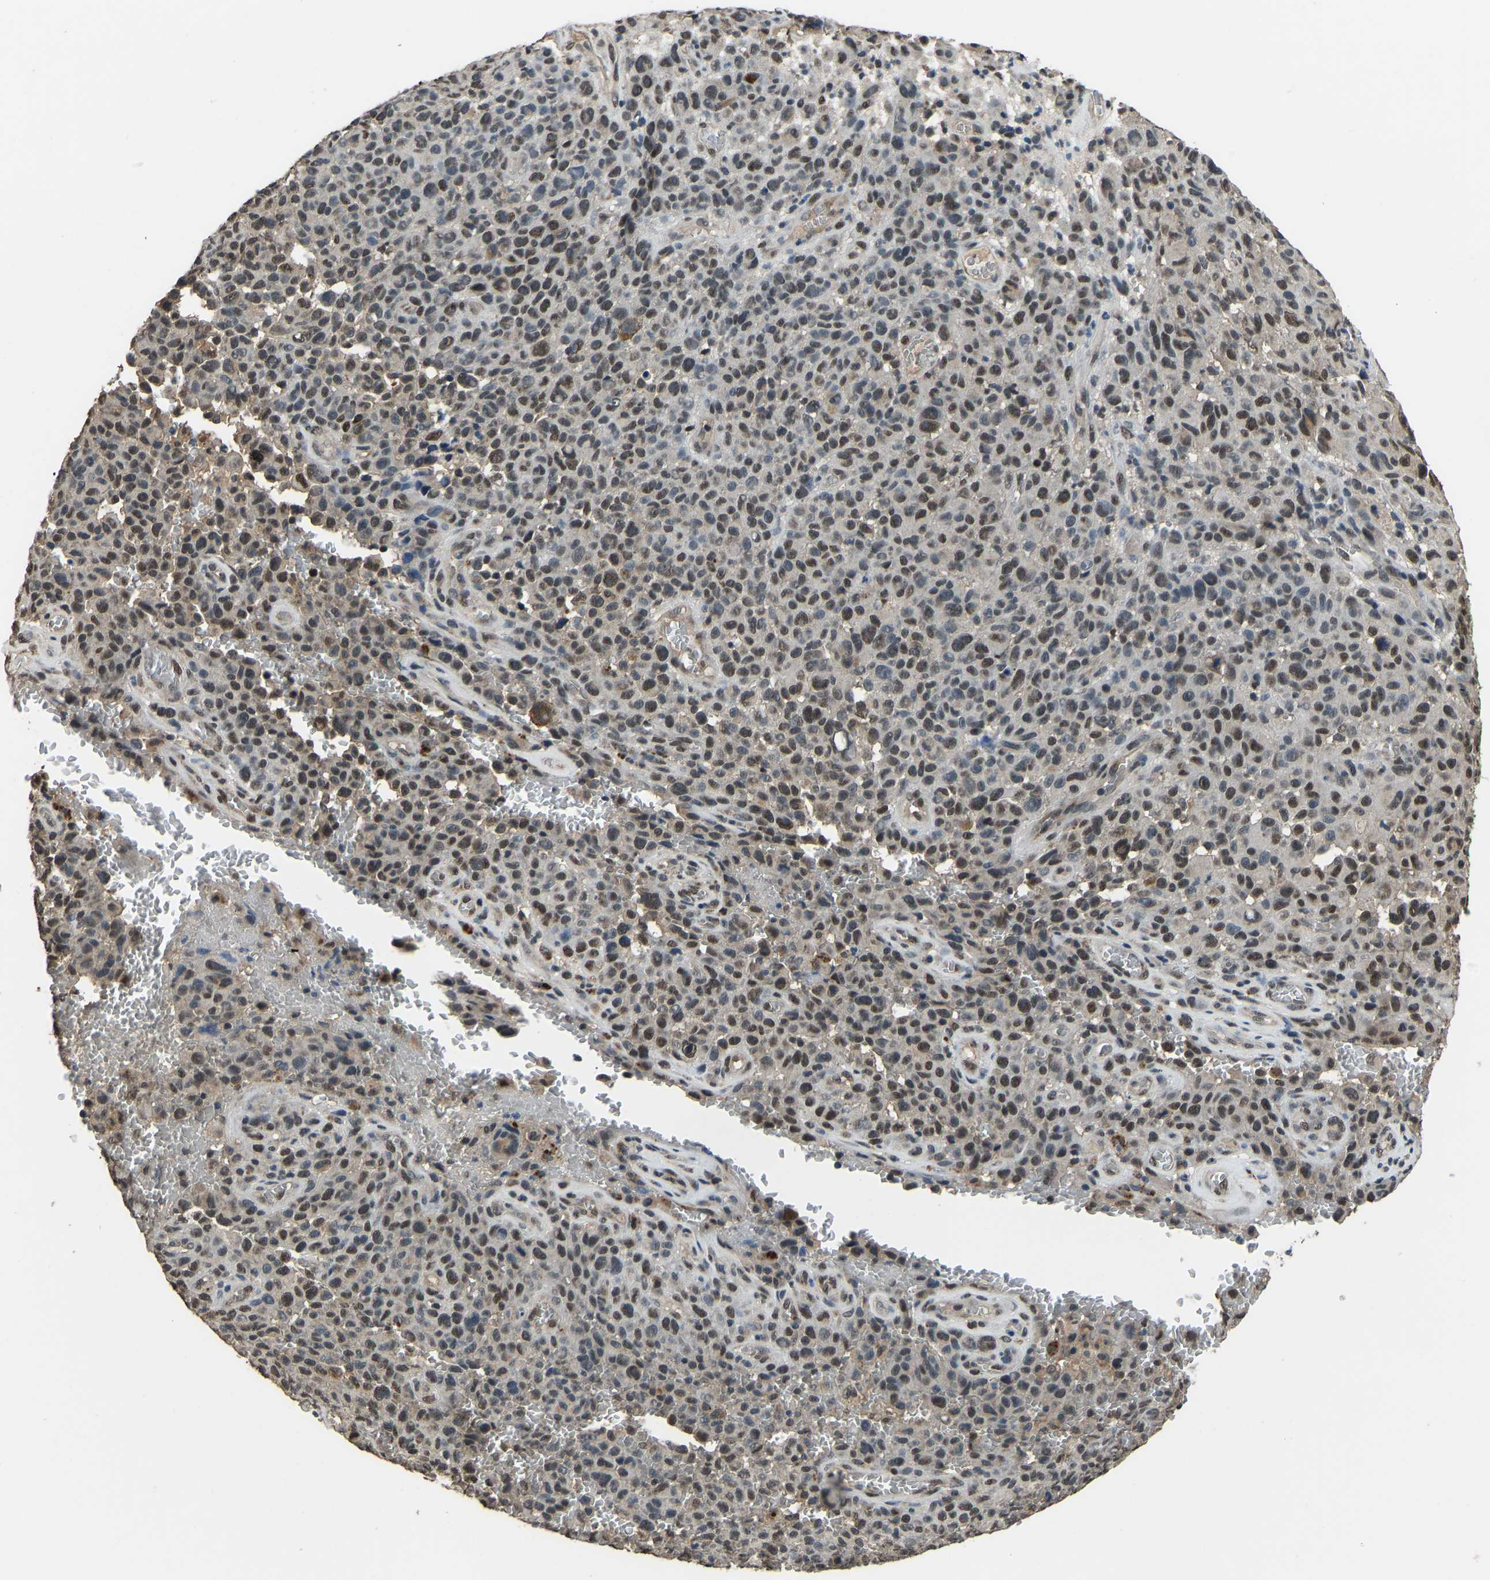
{"staining": {"intensity": "moderate", "quantity": ">75%", "location": "nuclear"}, "tissue": "melanoma", "cell_type": "Tumor cells", "image_type": "cancer", "snomed": [{"axis": "morphology", "description": "Malignant melanoma, NOS"}, {"axis": "topography", "description": "Skin"}], "caption": "Immunohistochemistry histopathology image of neoplastic tissue: melanoma stained using immunohistochemistry (IHC) exhibits medium levels of moderate protein expression localized specifically in the nuclear of tumor cells, appearing as a nuclear brown color.", "gene": "TOX4", "patient": {"sex": "female", "age": 82}}